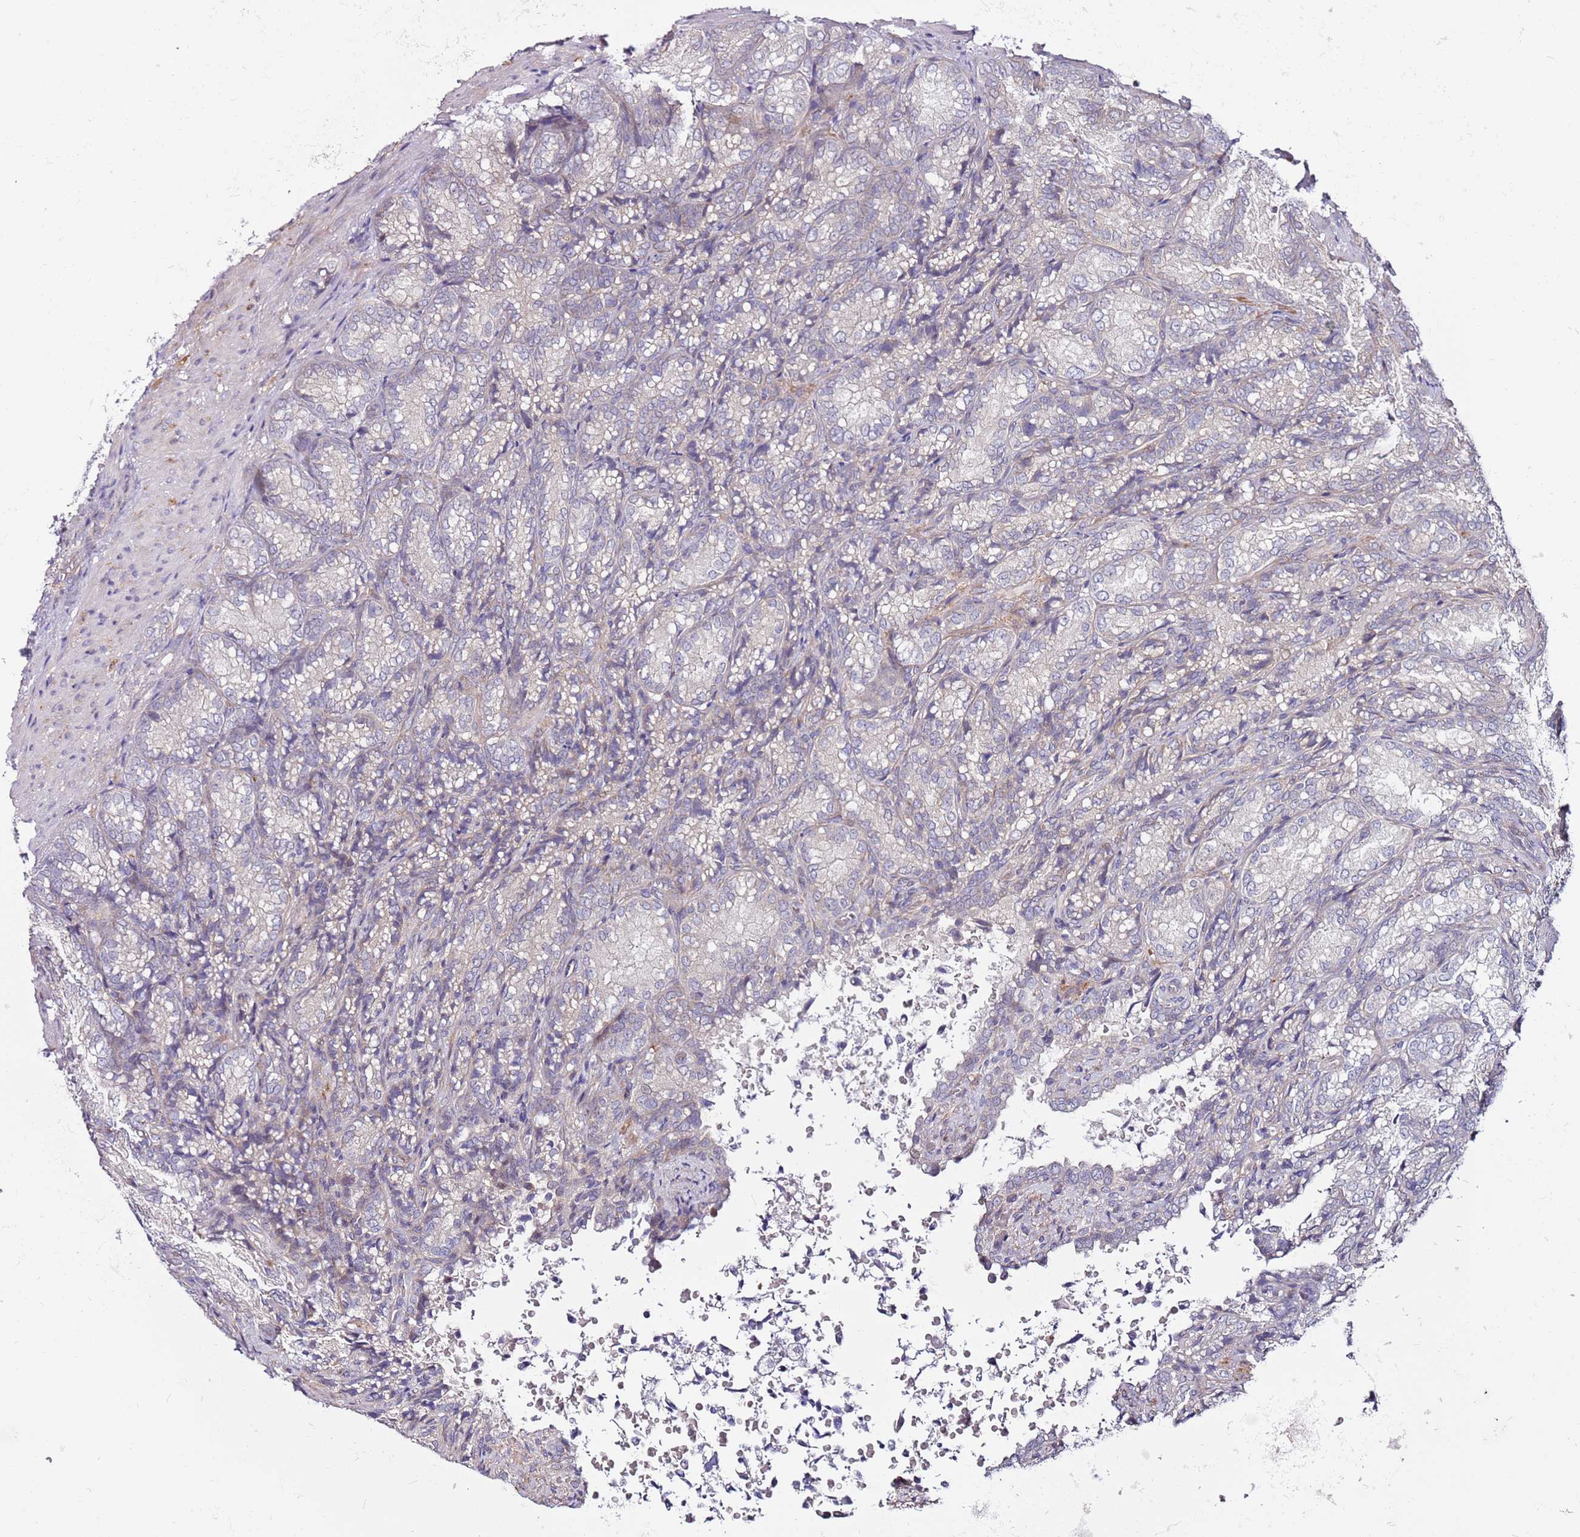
{"staining": {"intensity": "negative", "quantity": "none", "location": "none"}, "tissue": "seminal vesicle", "cell_type": "Glandular cells", "image_type": "normal", "snomed": [{"axis": "morphology", "description": "Normal tissue, NOS"}, {"axis": "topography", "description": "Seminal veicle"}], "caption": "Immunohistochemical staining of benign human seminal vesicle demonstrates no significant staining in glandular cells. (Brightfield microscopy of DAB (3,3'-diaminobenzidine) IHC at high magnification).", "gene": "MTG2", "patient": {"sex": "male", "age": 58}}